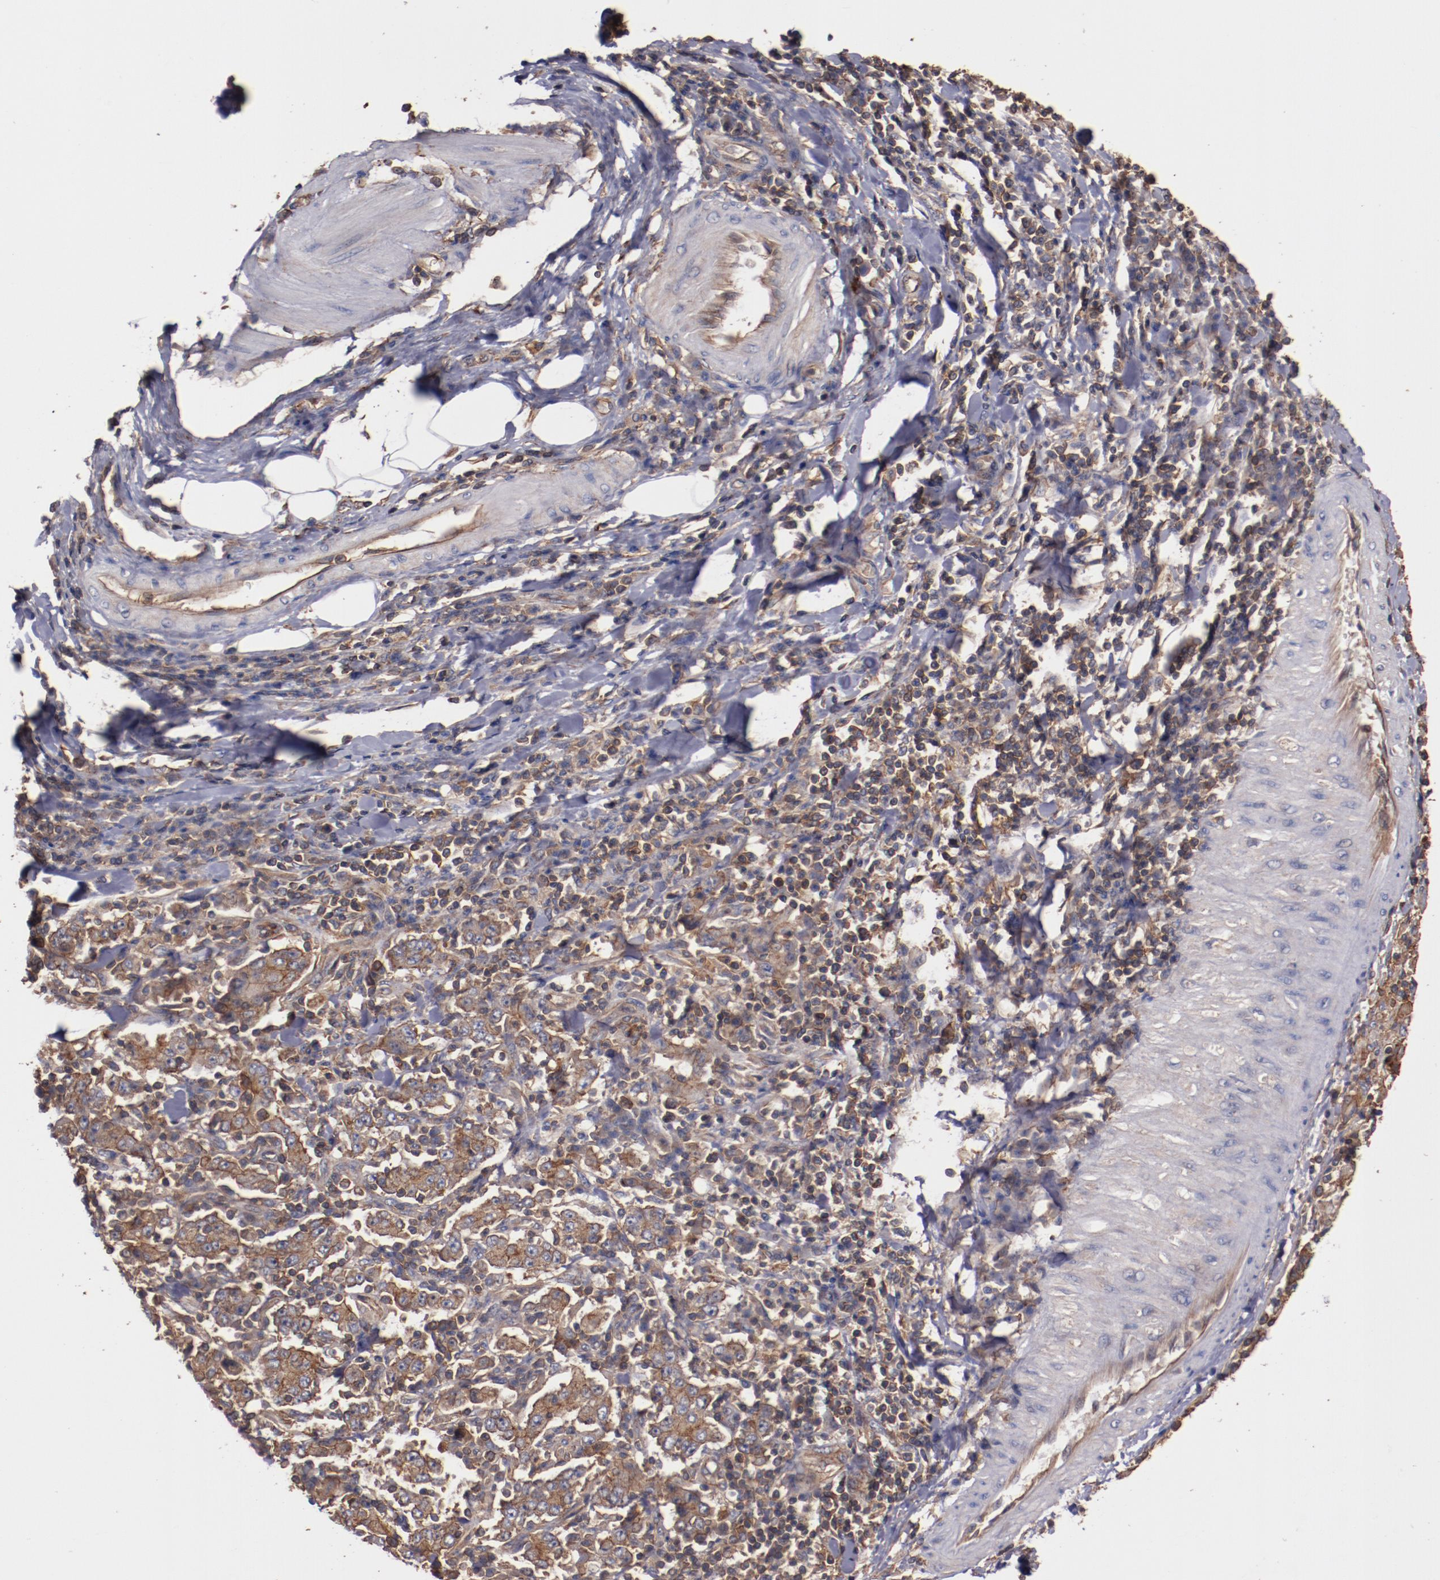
{"staining": {"intensity": "moderate", "quantity": ">75%", "location": "cytoplasmic/membranous"}, "tissue": "stomach cancer", "cell_type": "Tumor cells", "image_type": "cancer", "snomed": [{"axis": "morphology", "description": "Normal tissue, NOS"}, {"axis": "morphology", "description": "Adenocarcinoma, NOS"}, {"axis": "topography", "description": "Stomach, upper"}, {"axis": "topography", "description": "Stomach"}], "caption": "Adenocarcinoma (stomach) stained with DAB (3,3'-diaminobenzidine) immunohistochemistry (IHC) displays medium levels of moderate cytoplasmic/membranous positivity in about >75% of tumor cells.", "gene": "TMOD3", "patient": {"sex": "male", "age": 59}}